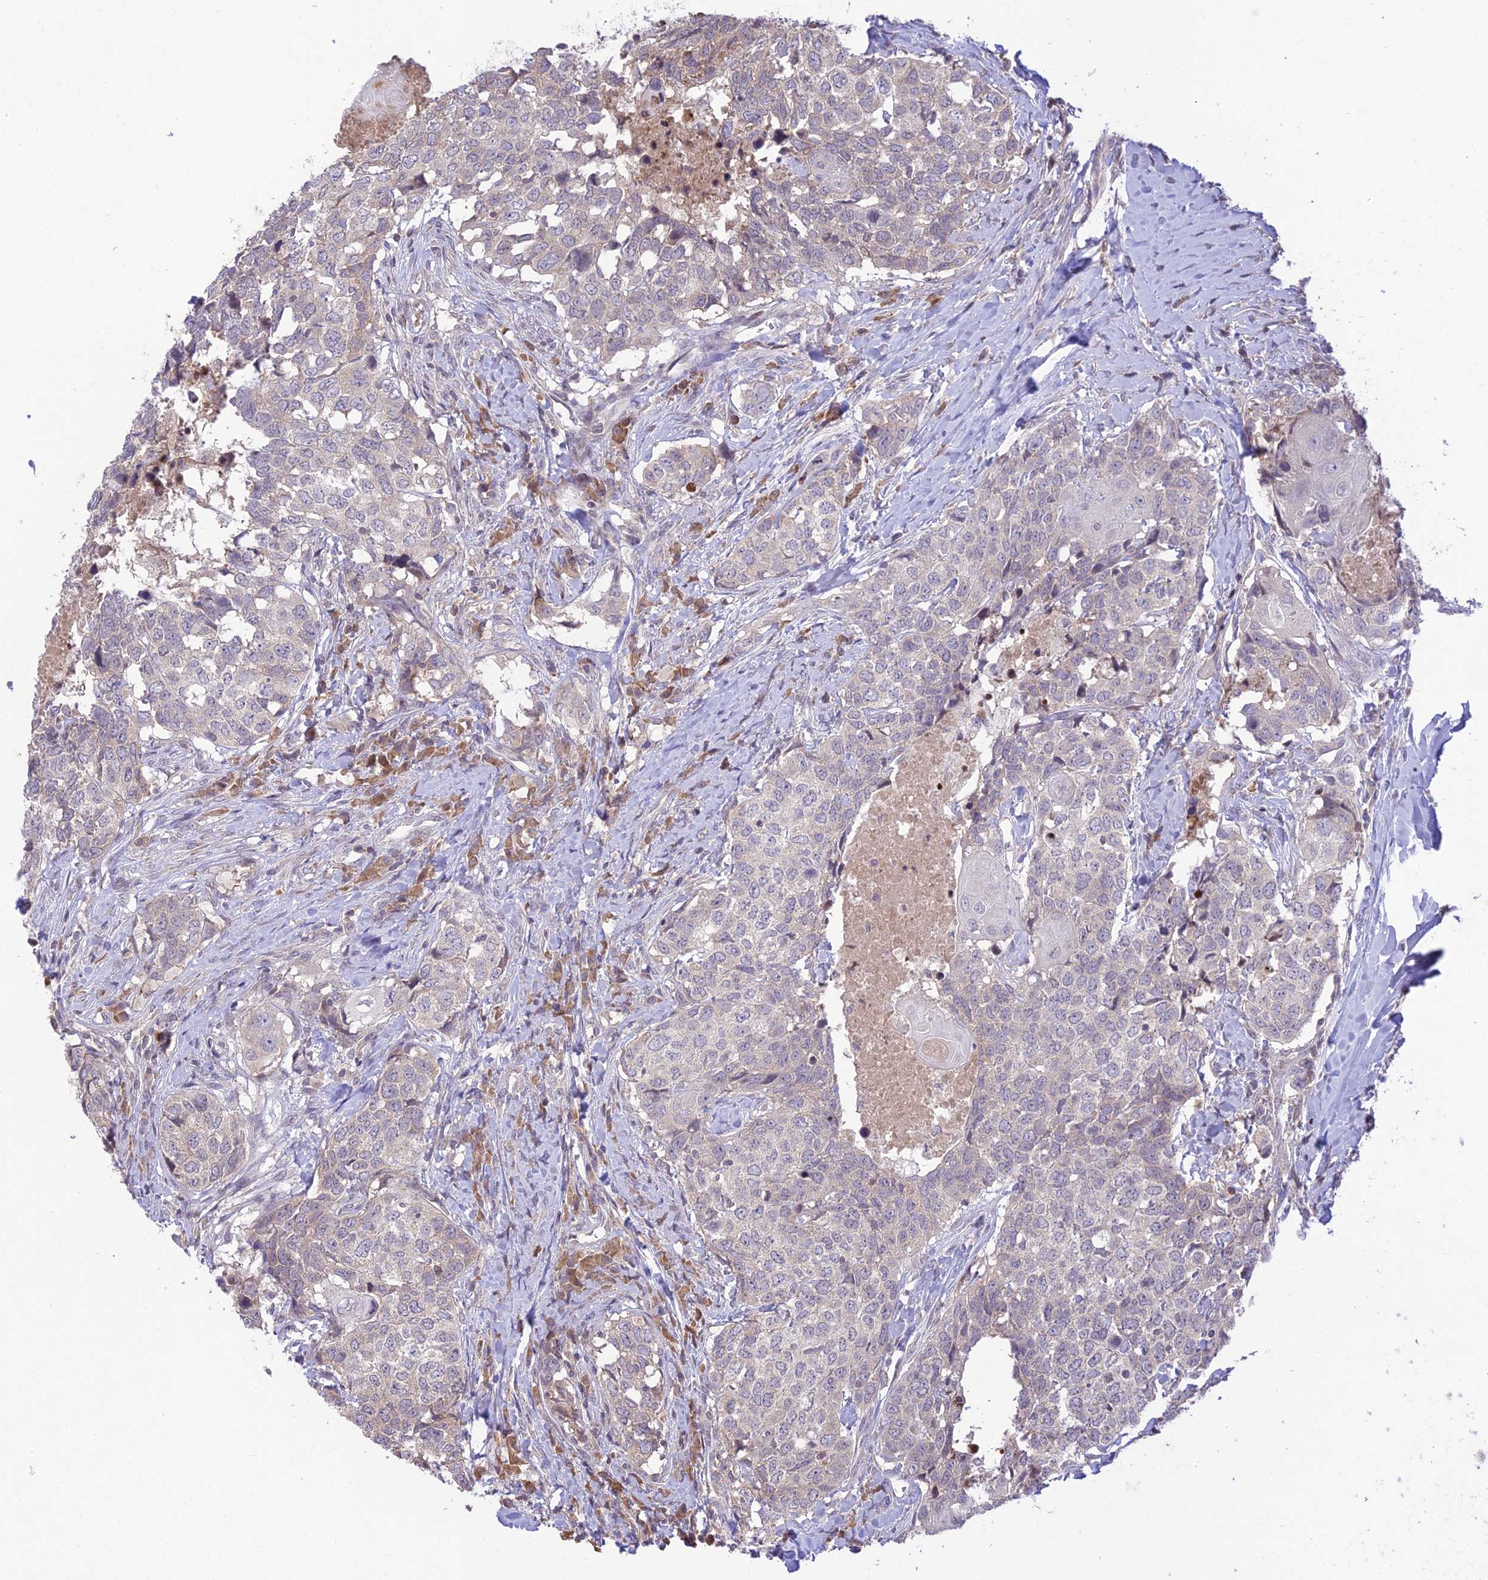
{"staining": {"intensity": "negative", "quantity": "none", "location": "none"}, "tissue": "head and neck cancer", "cell_type": "Tumor cells", "image_type": "cancer", "snomed": [{"axis": "morphology", "description": "Squamous cell carcinoma, NOS"}, {"axis": "topography", "description": "Head-Neck"}], "caption": "The image demonstrates no staining of tumor cells in head and neck squamous cell carcinoma. (DAB immunohistochemistry with hematoxylin counter stain).", "gene": "TEKT1", "patient": {"sex": "male", "age": 66}}